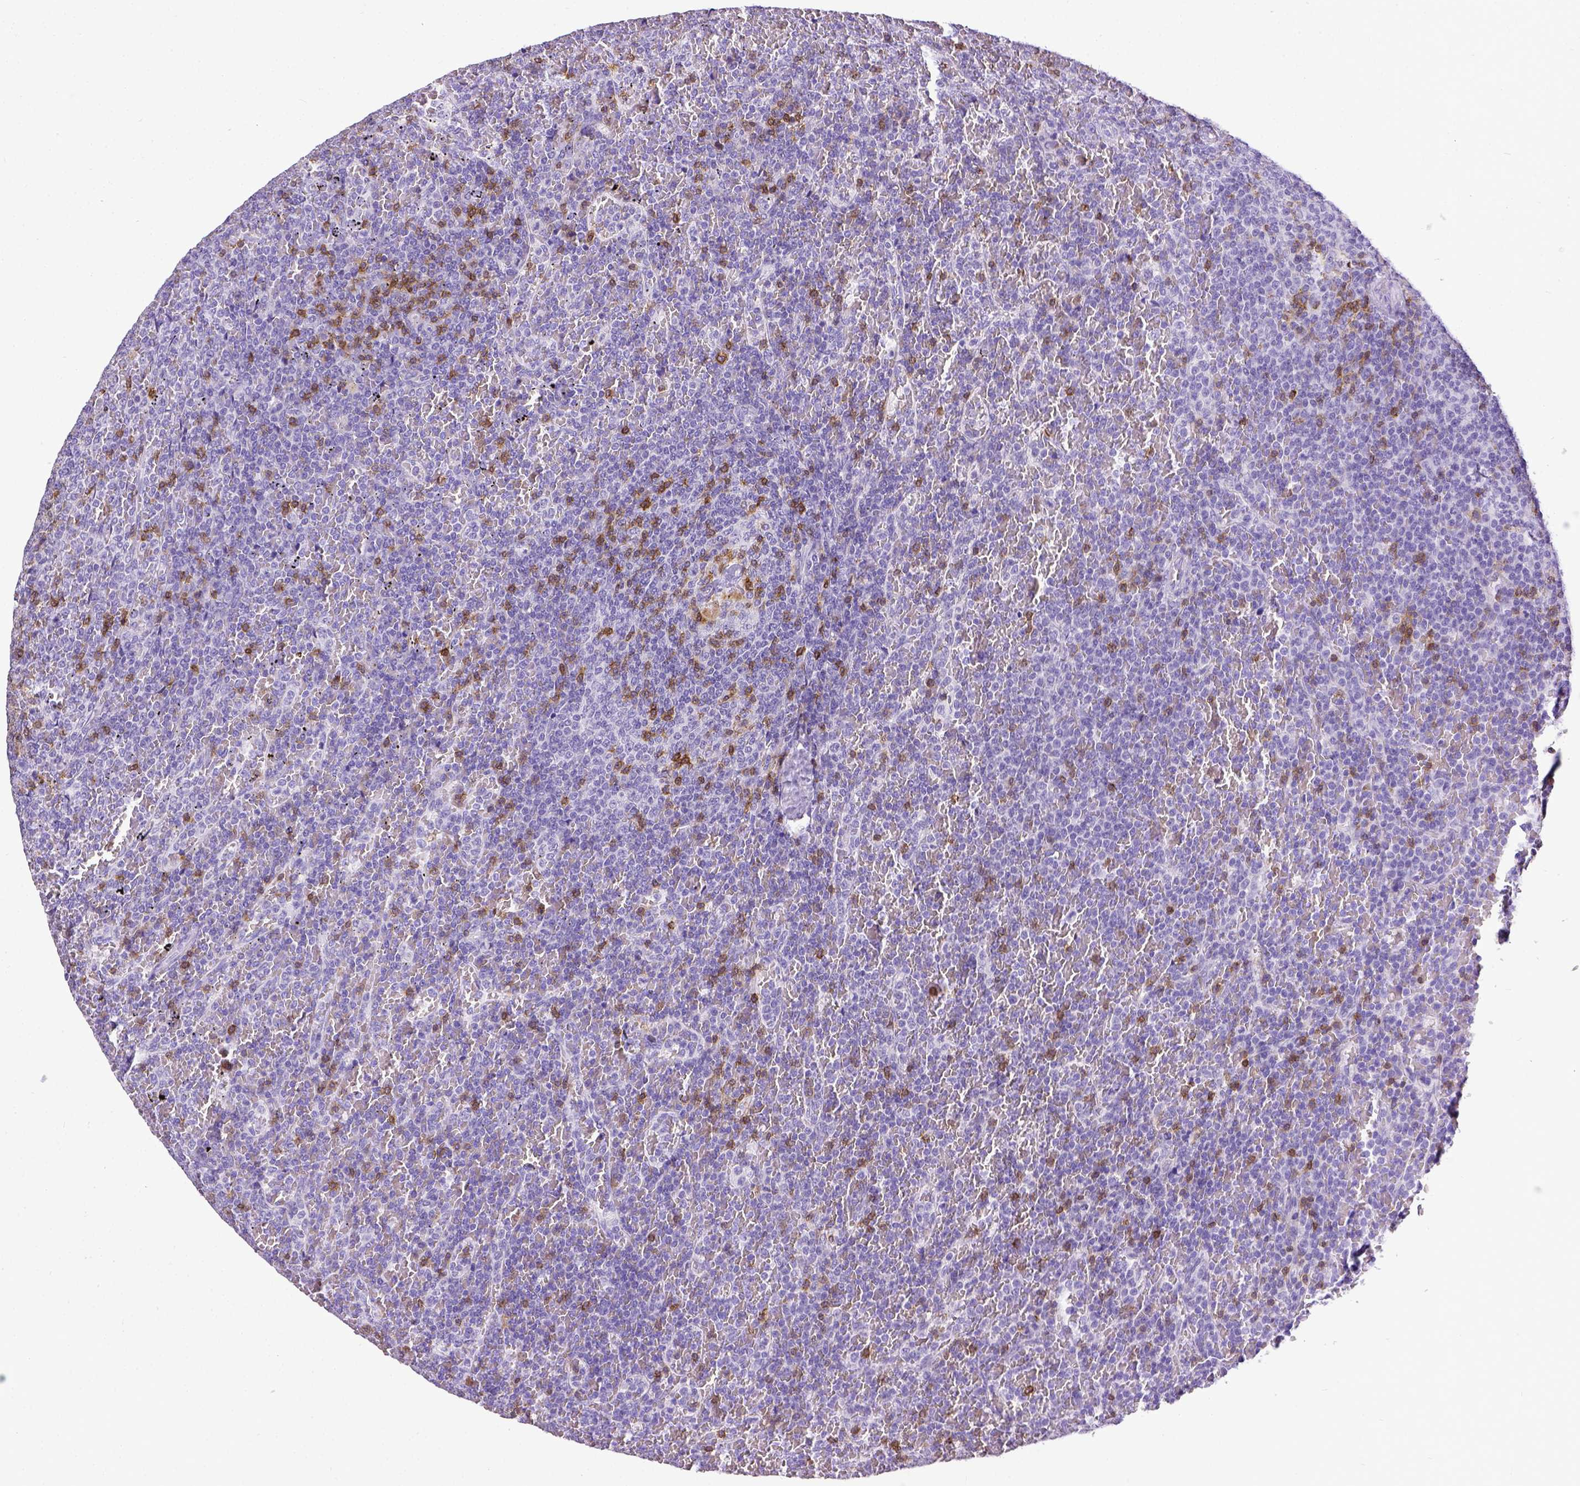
{"staining": {"intensity": "negative", "quantity": "none", "location": "none"}, "tissue": "lymphoma", "cell_type": "Tumor cells", "image_type": "cancer", "snomed": [{"axis": "morphology", "description": "Malignant lymphoma, non-Hodgkin's type, Low grade"}, {"axis": "topography", "description": "Spleen"}], "caption": "Lymphoma stained for a protein using IHC exhibits no expression tumor cells.", "gene": "CD3E", "patient": {"sex": "female", "age": 77}}